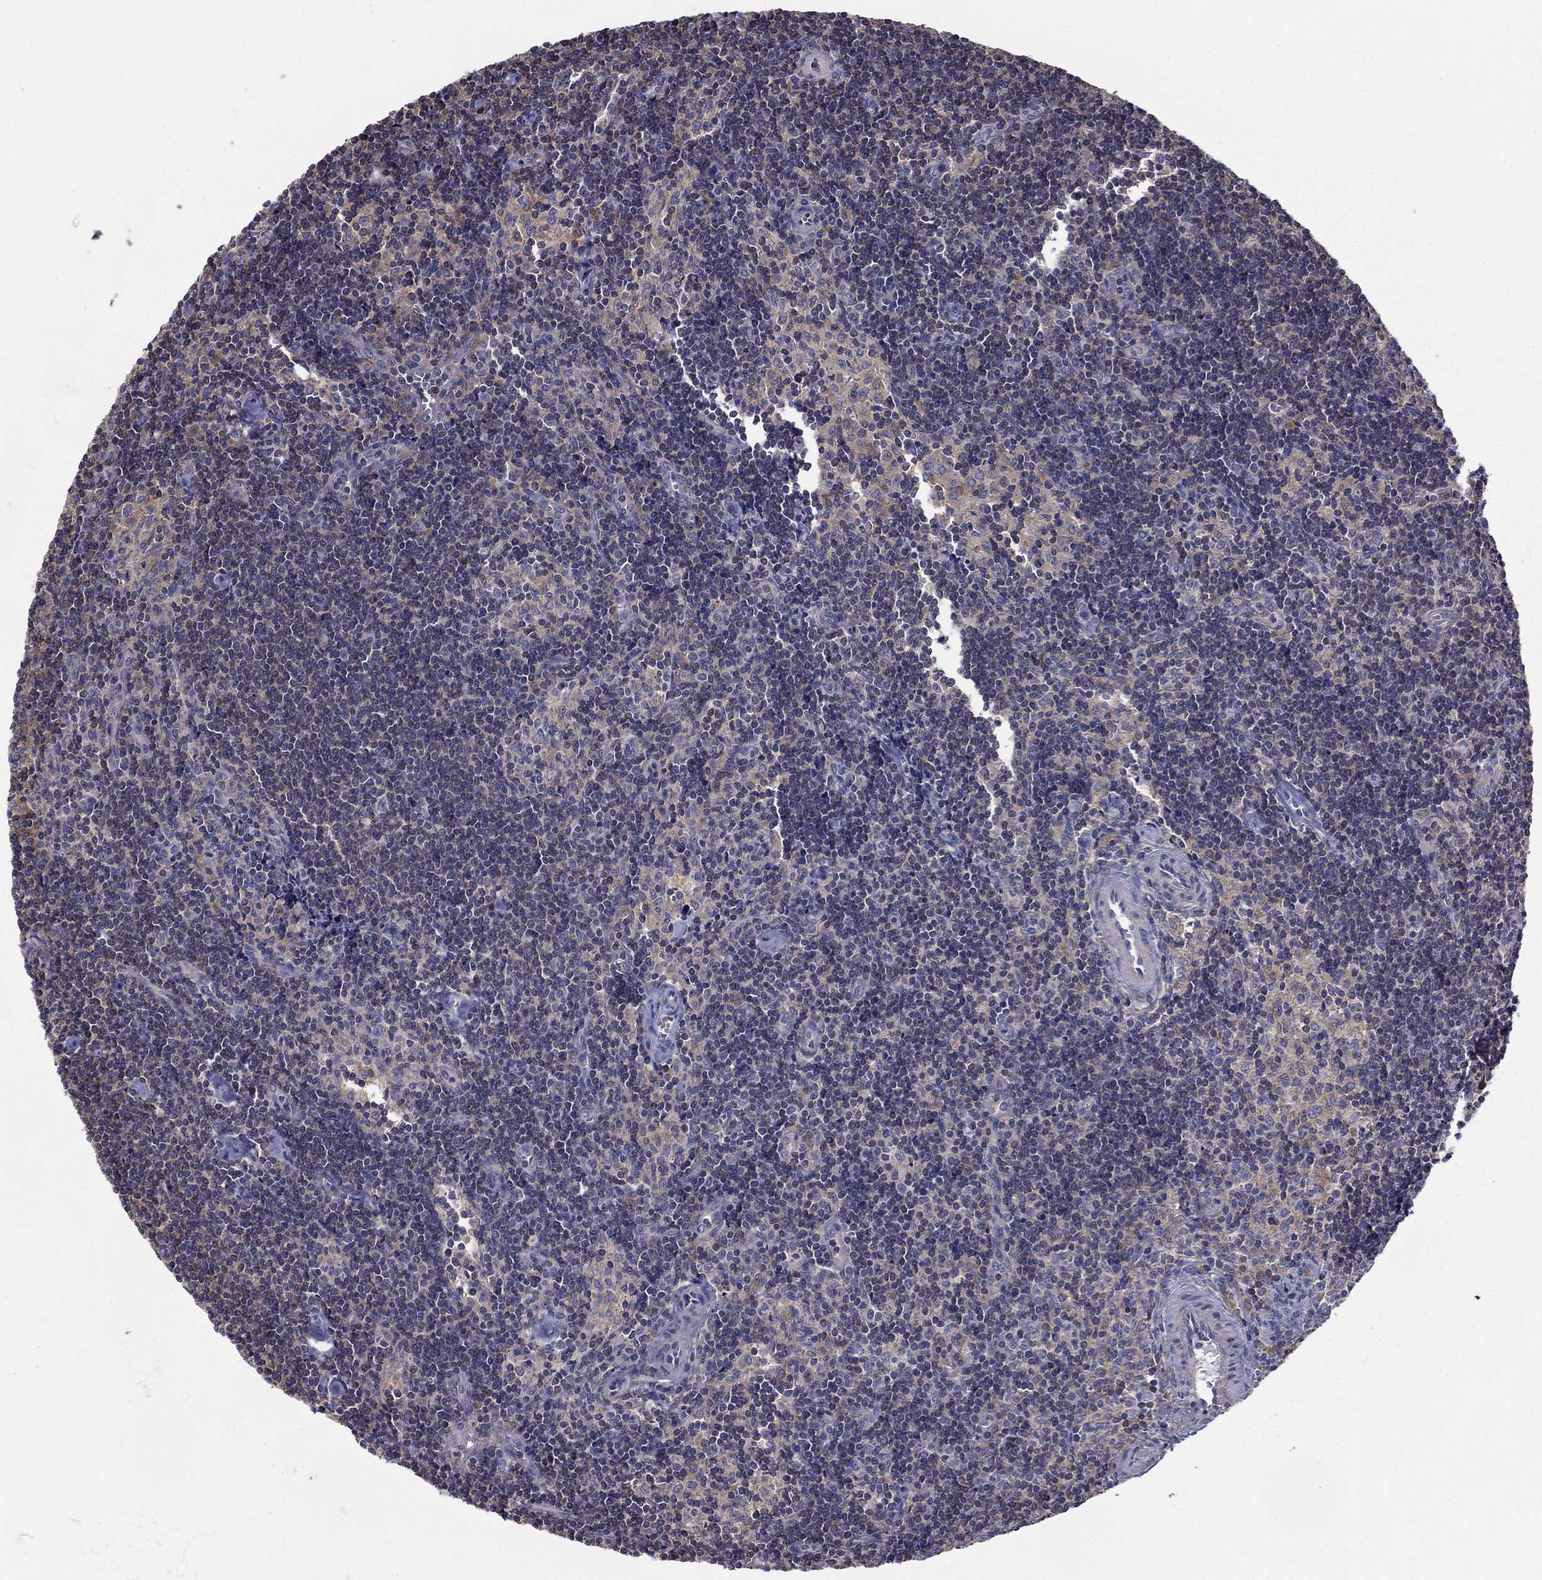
{"staining": {"intensity": "moderate", "quantity": "<25%", "location": "cytoplasmic/membranous"}, "tissue": "lymph node", "cell_type": "Germinal center cells", "image_type": "normal", "snomed": [{"axis": "morphology", "description": "Normal tissue, NOS"}, {"axis": "topography", "description": "Lymph node"}], "caption": "The immunohistochemical stain labels moderate cytoplasmic/membranous staining in germinal center cells of benign lymph node. The protein of interest is stained brown, and the nuclei are stained in blue (DAB IHC with brightfield microscopy, high magnification).", "gene": "NME5", "patient": {"sex": "female", "age": 51}}